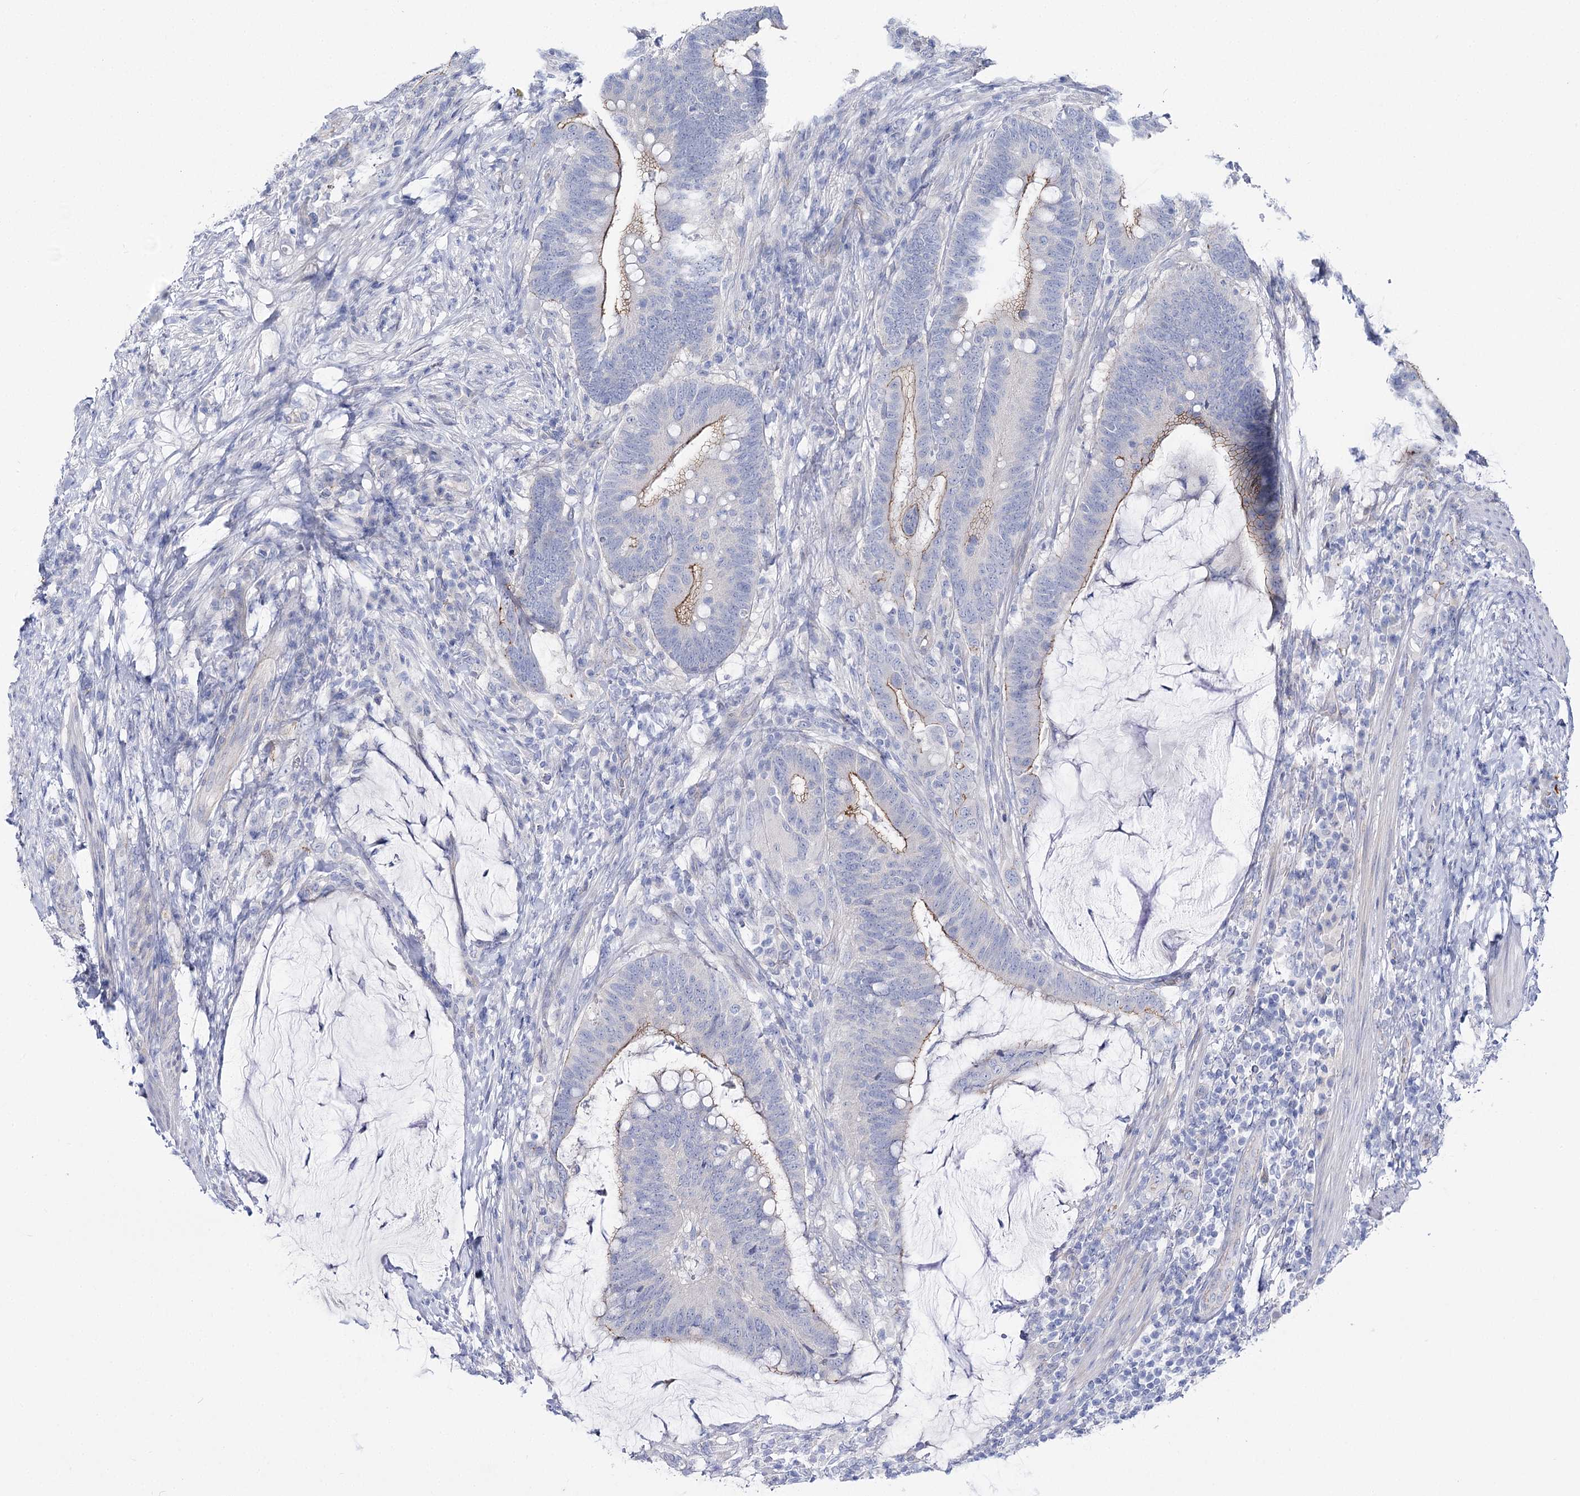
{"staining": {"intensity": "weak", "quantity": "<25%", "location": "cytoplasmic/membranous"}, "tissue": "colorectal cancer", "cell_type": "Tumor cells", "image_type": "cancer", "snomed": [{"axis": "morphology", "description": "Adenocarcinoma, NOS"}, {"axis": "topography", "description": "Colon"}], "caption": "This histopathology image is of colorectal adenocarcinoma stained with immunohistochemistry (IHC) to label a protein in brown with the nuclei are counter-stained blue. There is no staining in tumor cells. (DAB (3,3'-diaminobenzidine) immunohistochemistry, high magnification).", "gene": "NRAP", "patient": {"sex": "female", "age": 66}}